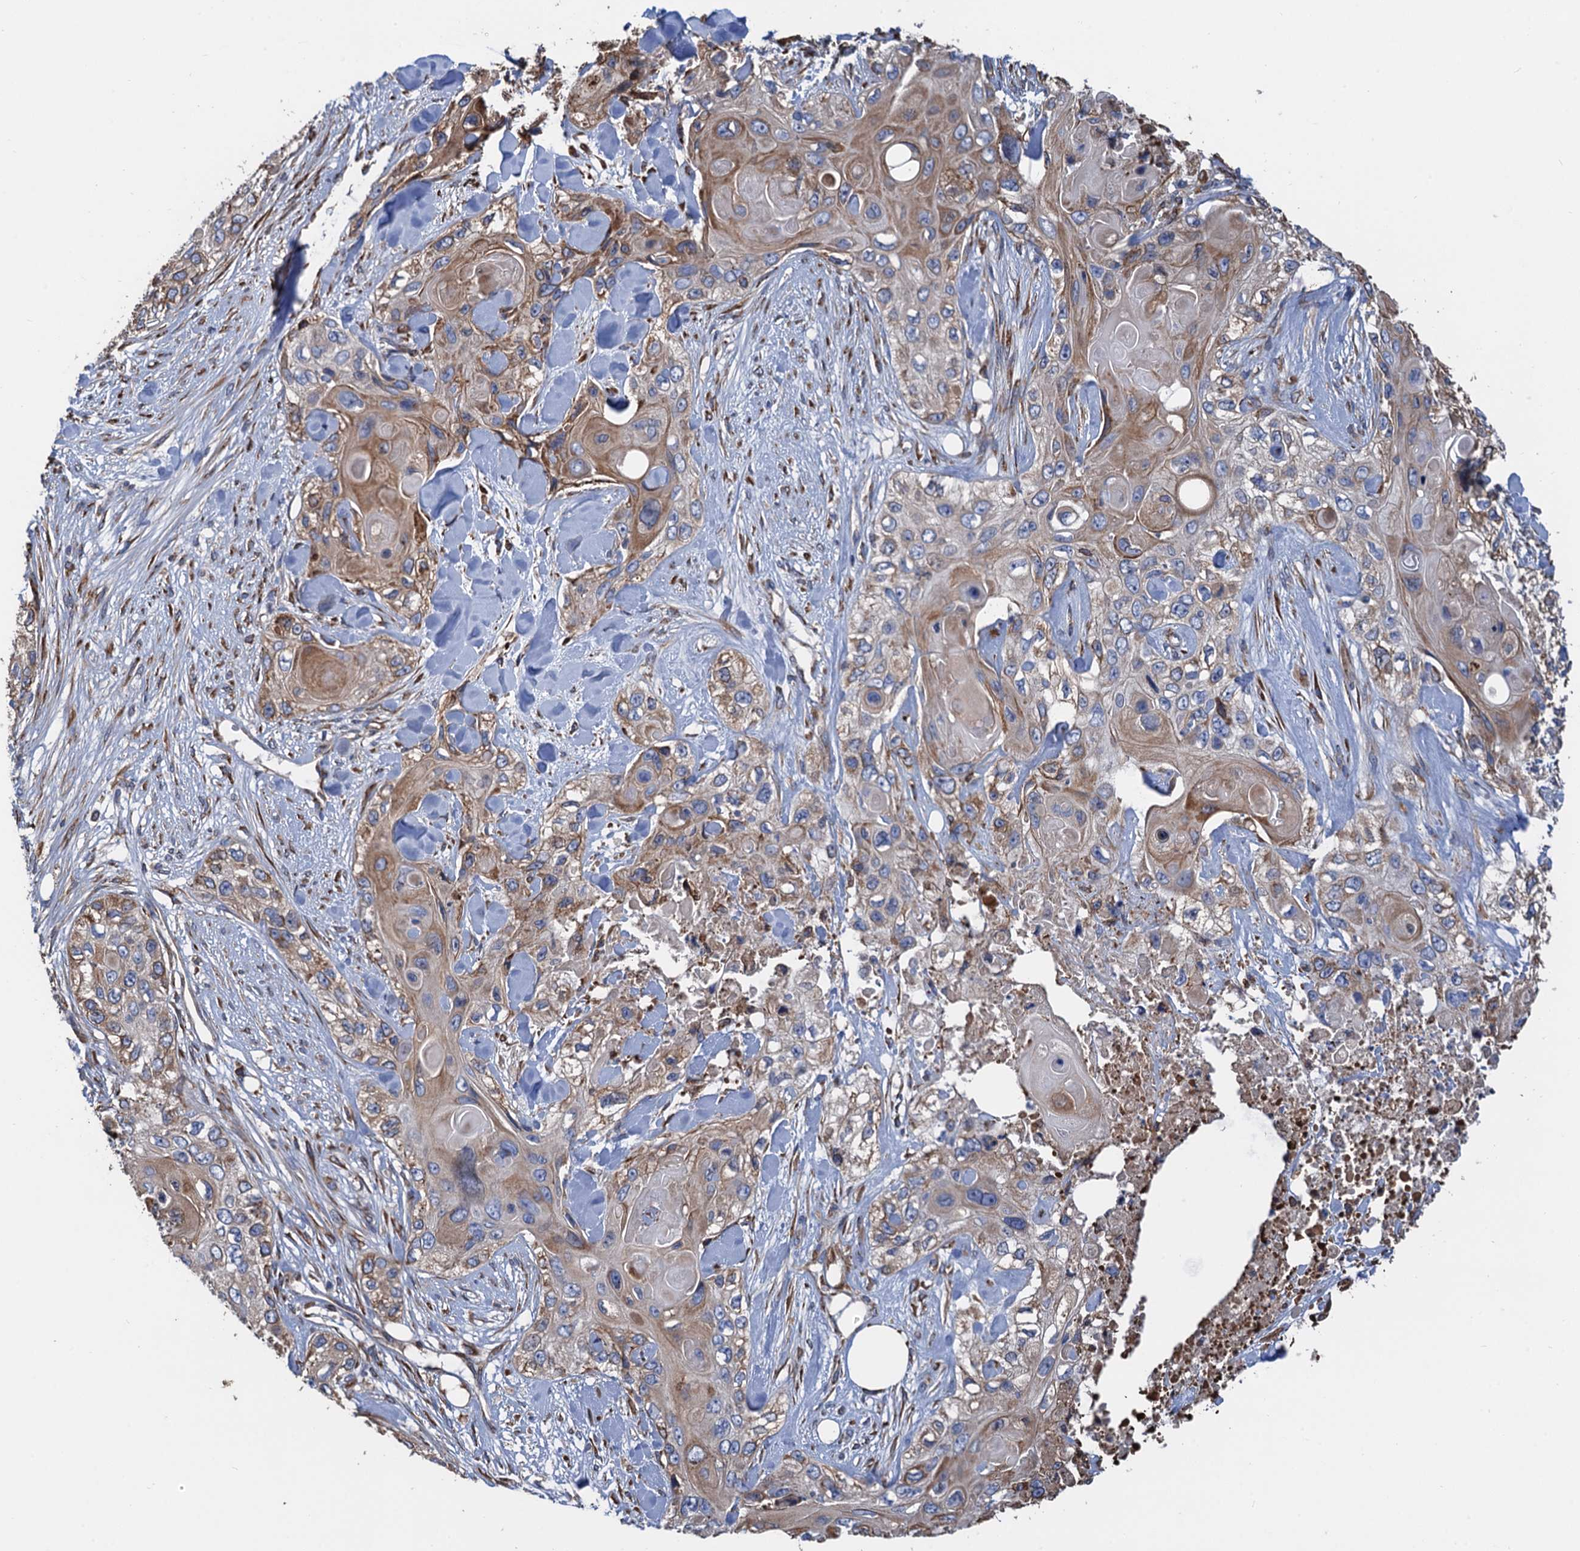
{"staining": {"intensity": "weak", "quantity": "25%-75%", "location": "cytoplasmic/membranous"}, "tissue": "skin cancer", "cell_type": "Tumor cells", "image_type": "cancer", "snomed": [{"axis": "morphology", "description": "Normal tissue, NOS"}, {"axis": "morphology", "description": "Squamous cell carcinoma, NOS"}, {"axis": "topography", "description": "Skin"}], "caption": "Human skin squamous cell carcinoma stained with a brown dye displays weak cytoplasmic/membranous positive positivity in approximately 25%-75% of tumor cells.", "gene": "CNNM1", "patient": {"sex": "male", "age": 72}}